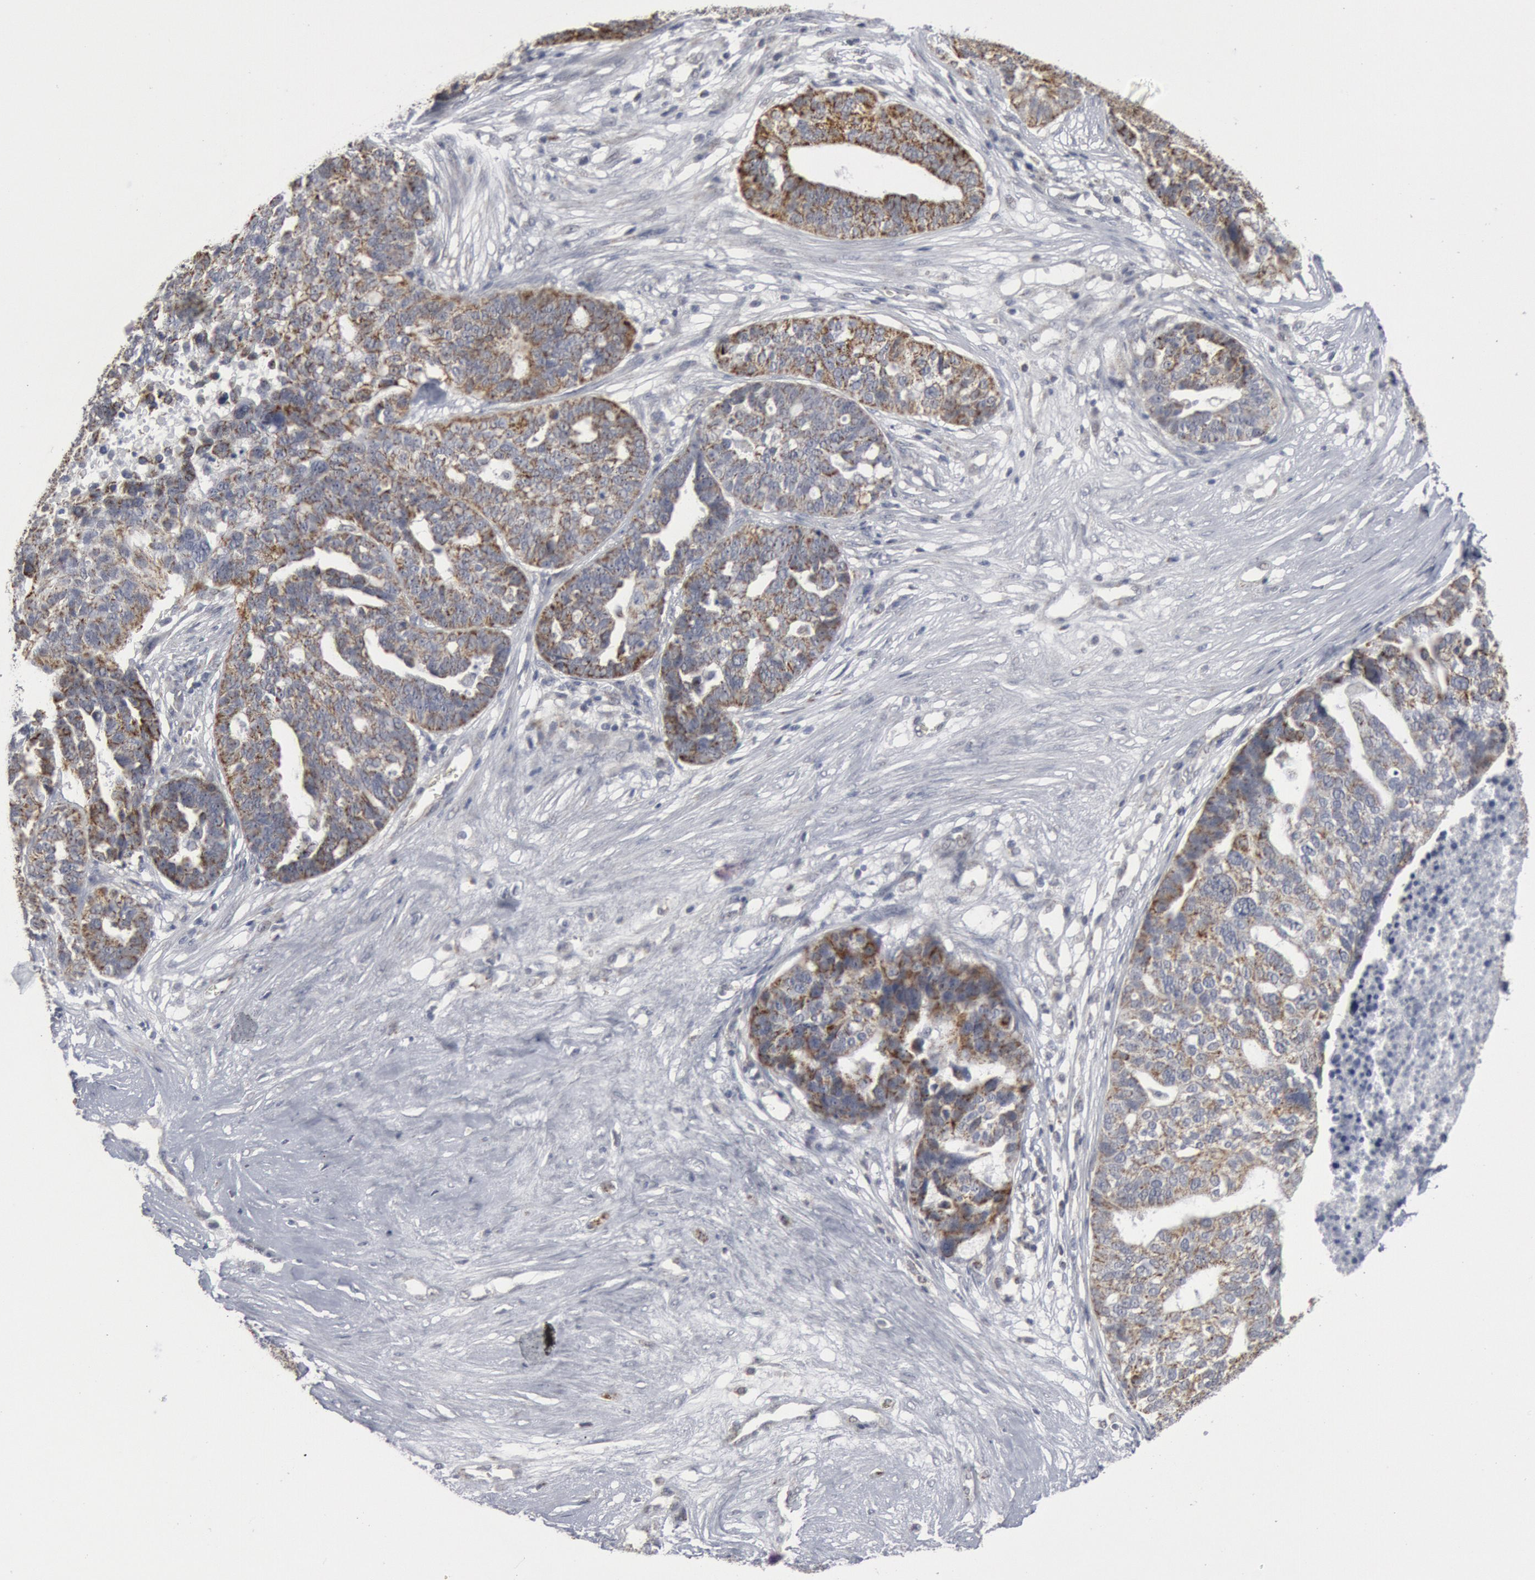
{"staining": {"intensity": "weak", "quantity": "25%-75%", "location": "cytoplasmic/membranous"}, "tissue": "ovarian cancer", "cell_type": "Tumor cells", "image_type": "cancer", "snomed": [{"axis": "morphology", "description": "Cystadenocarcinoma, serous, NOS"}, {"axis": "topography", "description": "Ovary"}], "caption": "Ovarian serous cystadenocarcinoma stained with DAB immunohistochemistry exhibits low levels of weak cytoplasmic/membranous expression in approximately 25%-75% of tumor cells. (Brightfield microscopy of DAB IHC at high magnification).", "gene": "CASP9", "patient": {"sex": "female", "age": 59}}